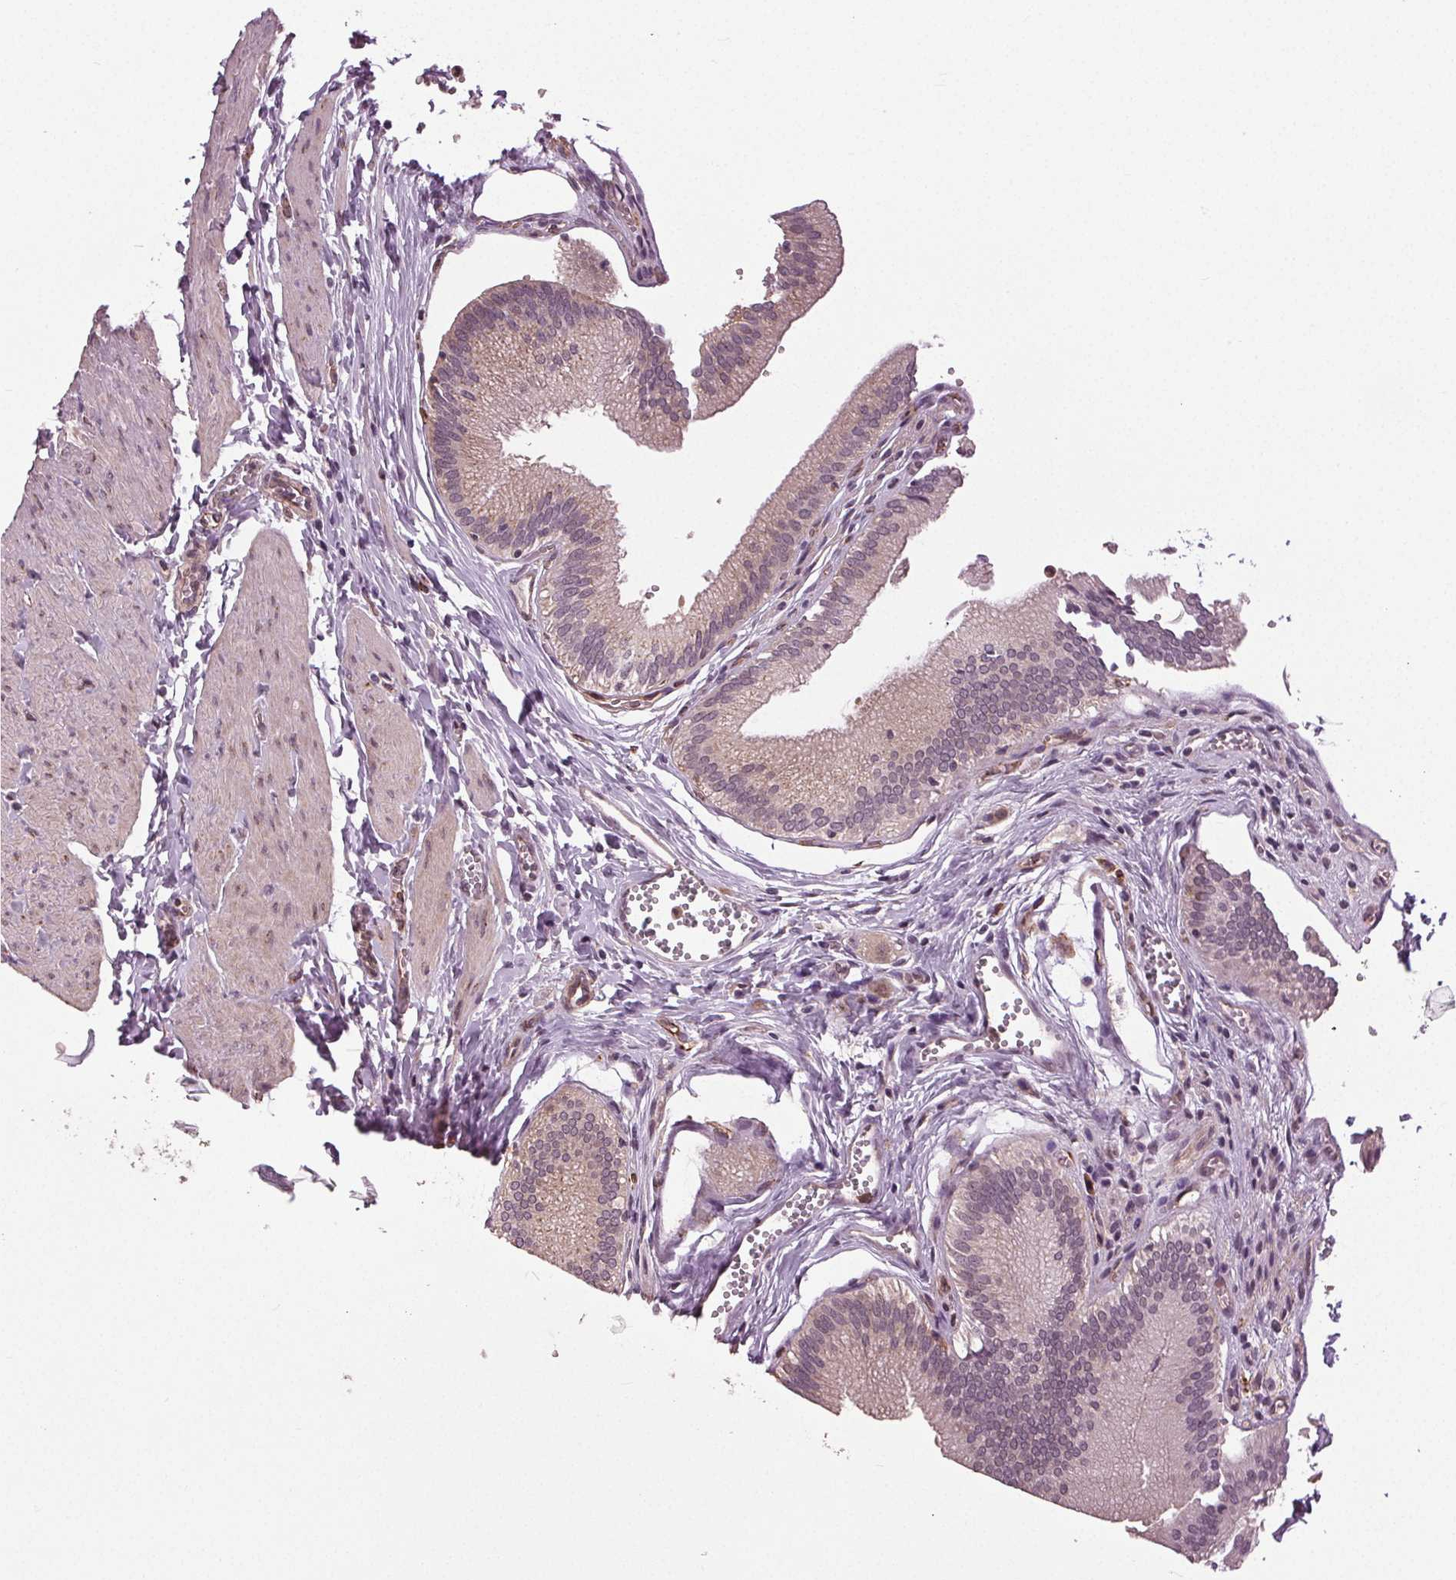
{"staining": {"intensity": "negative", "quantity": "none", "location": "none"}, "tissue": "gallbladder", "cell_type": "Glandular cells", "image_type": "normal", "snomed": [{"axis": "morphology", "description": "Normal tissue, NOS"}, {"axis": "topography", "description": "Gallbladder"}, {"axis": "topography", "description": "Peripheral nerve tissue"}], "caption": "DAB immunohistochemical staining of unremarkable human gallbladder demonstrates no significant staining in glandular cells. (Brightfield microscopy of DAB (3,3'-diaminobenzidine) immunohistochemistry (IHC) at high magnification).", "gene": "BSDC1", "patient": {"sex": "male", "age": 17}}